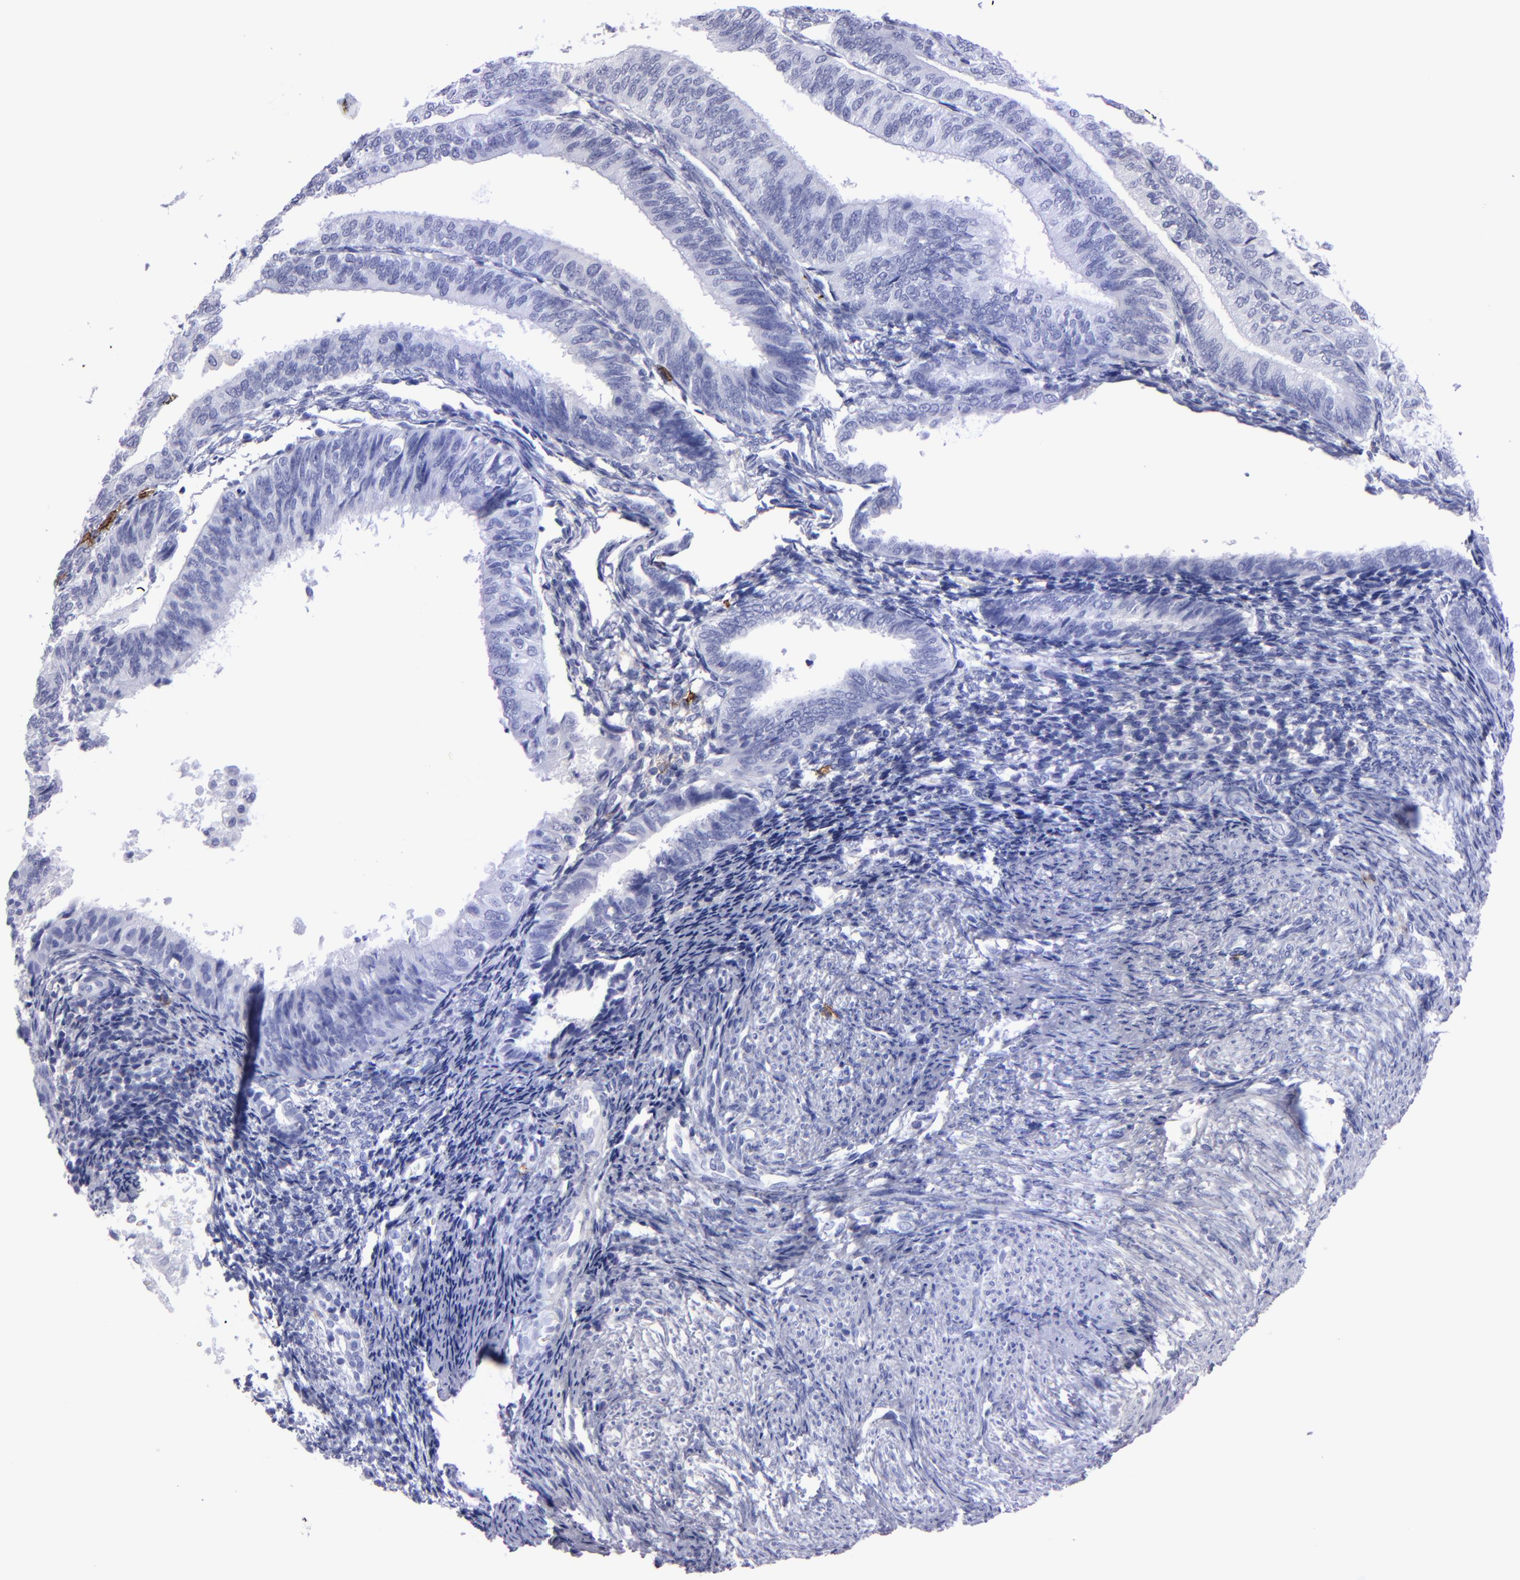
{"staining": {"intensity": "negative", "quantity": "none", "location": "none"}, "tissue": "endometrial cancer", "cell_type": "Tumor cells", "image_type": "cancer", "snomed": [{"axis": "morphology", "description": "Adenocarcinoma, NOS"}, {"axis": "topography", "description": "Endometrium"}], "caption": "A histopathology image of human endometrial cancer is negative for staining in tumor cells.", "gene": "CD38", "patient": {"sex": "female", "age": 55}}